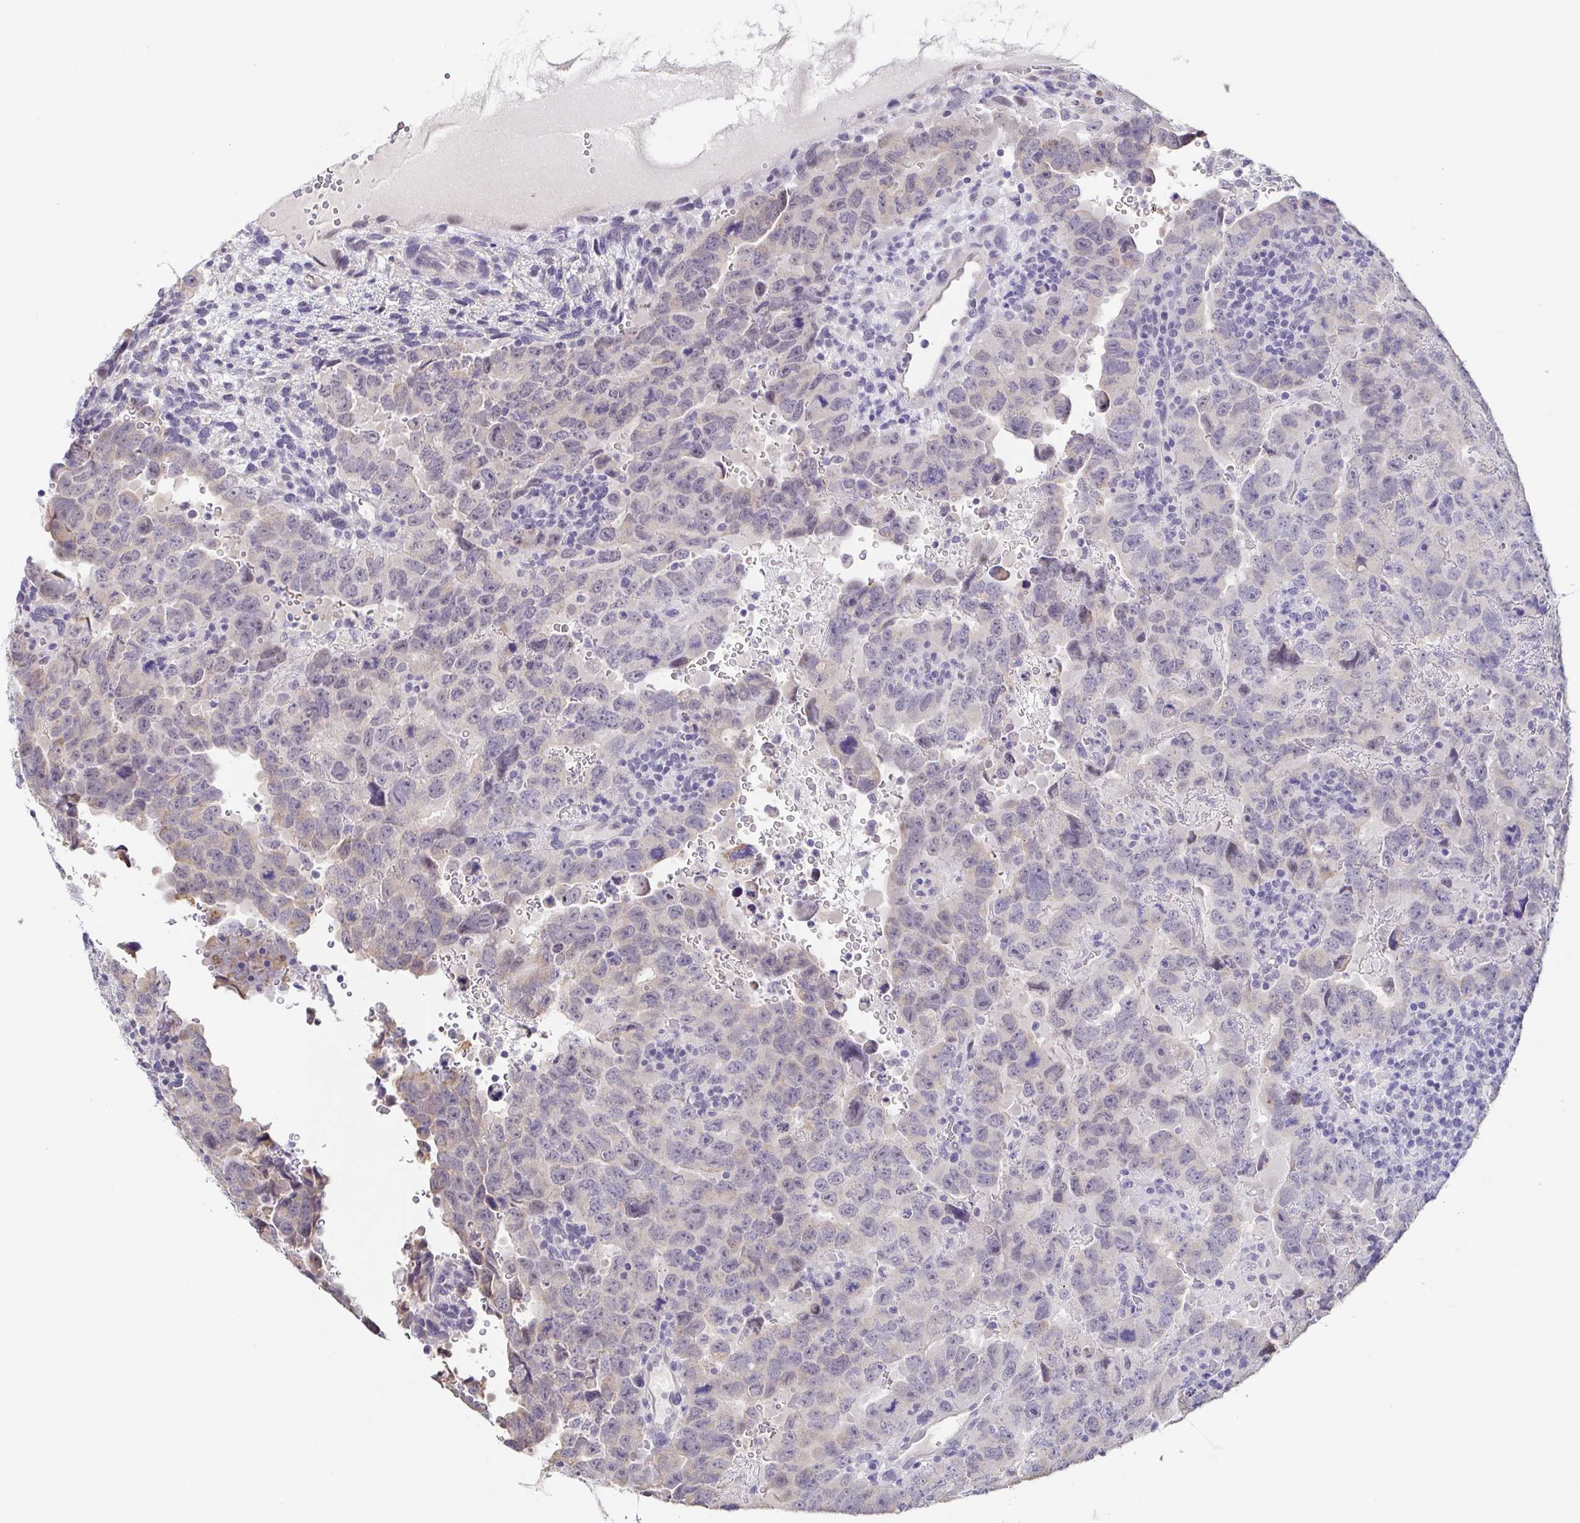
{"staining": {"intensity": "negative", "quantity": "none", "location": "none"}, "tissue": "testis cancer", "cell_type": "Tumor cells", "image_type": "cancer", "snomed": [{"axis": "morphology", "description": "Carcinoma, Embryonal, NOS"}, {"axis": "topography", "description": "Testis"}], "caption": "An image of testis embryonal carcinoma stained for a protein exhibits no brown staining in tumor cells. (Stains: DAB (3,3'-diaminobenzidine) IHC with hematoxylin counter stain, Microscopy: brightfield microscopy at high magnification).", "gene": "NEFH", "patient": {"sex": "male", "age": 24}}